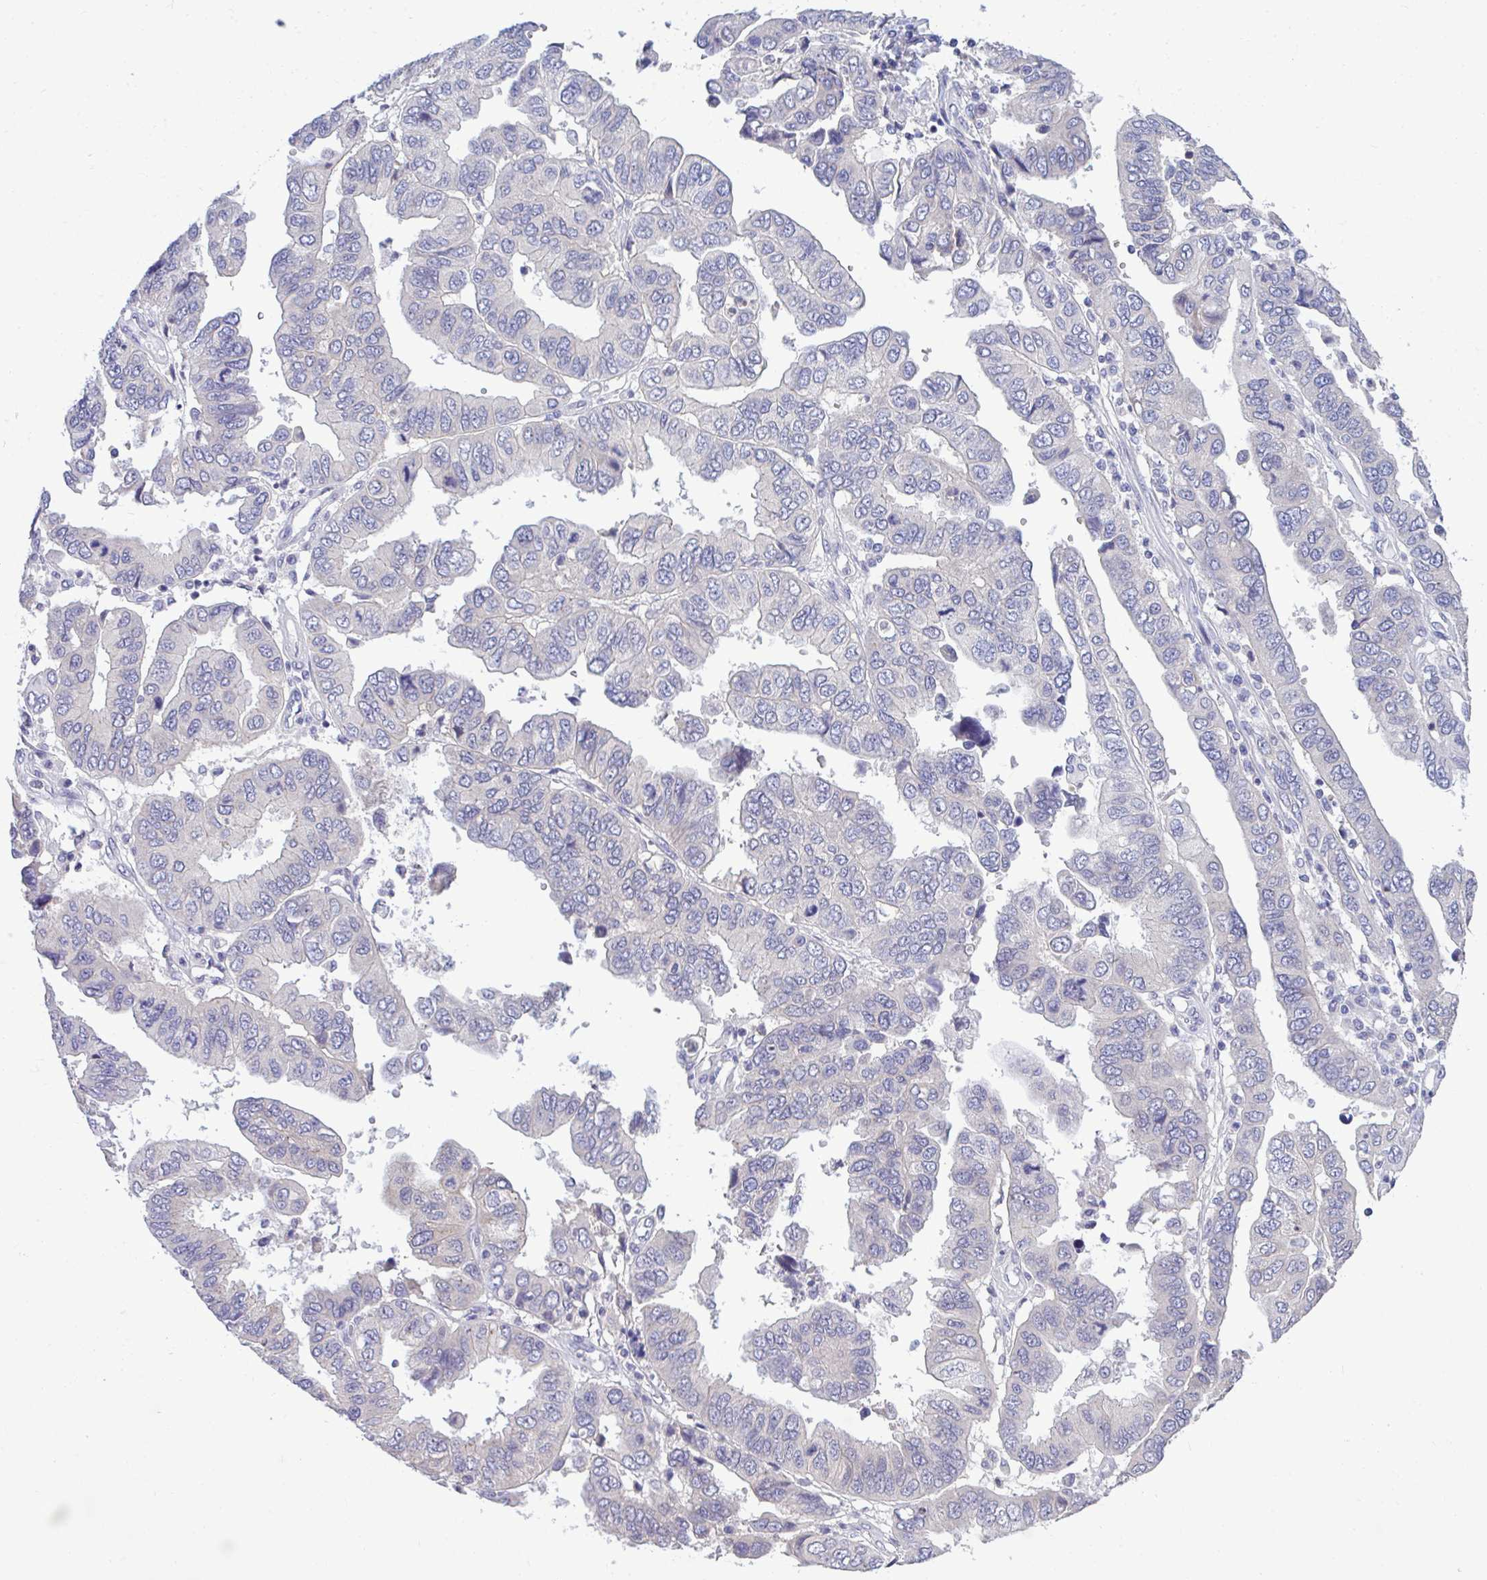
{"staining": {"intensity": "negative", "quantity": "none", "location": "none"}, "tissue": "ovarian cancer", "cell_type": "Tumor cells", "image_type": "cancer", "snomed": [{"axis": "morphology", "description": "Cystadenocarcinoma, serous, NOS"}, {"axis": "topography", "description": "Ovary"}], "caption": "Tumor cells are negative for brown protein staining in serous cystadenocarcinoma (ovarian).", "gene": "PIGK", "patient": {"sex": "female", "age": 79}}